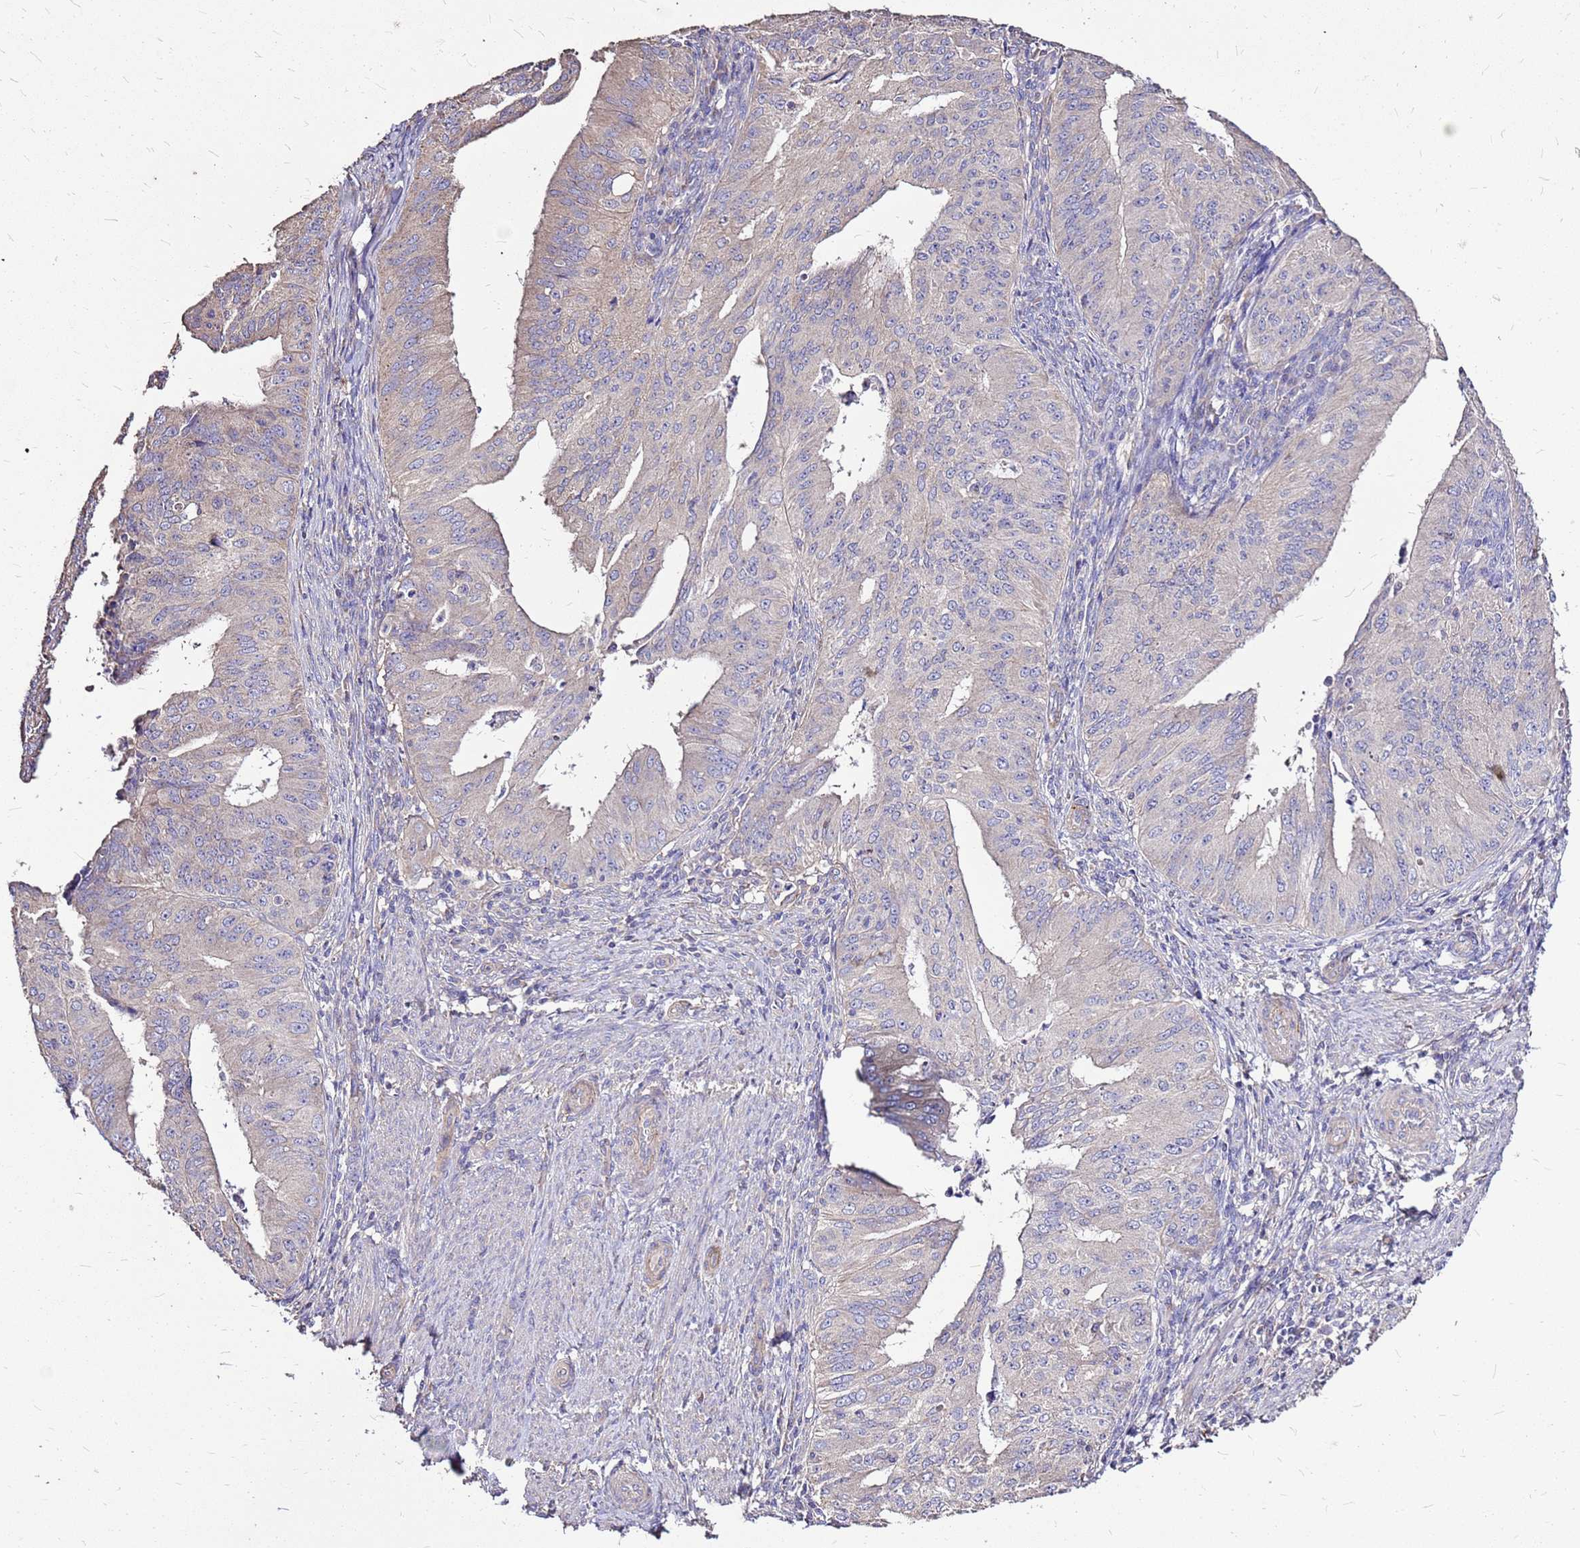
{"staining": {"intensity": "weak", "quantity": "<25%", "location": "cytoplasmic/membranous"}, "tissue": "endometrial cancer", "cell_type": "Tumor cells", "image_type": "cancer", "snomed": [{"axis": "morphology", "description": "Adenocarcinoma, NOS"}, {"axis": "topography", "description": "Endometrium"}], "caption": "The IHC image has no significant staining in tumor cells of endometrial cancer tissue.", "gene": "EXD3", "patient": {"sex": "female", "age": 50}}